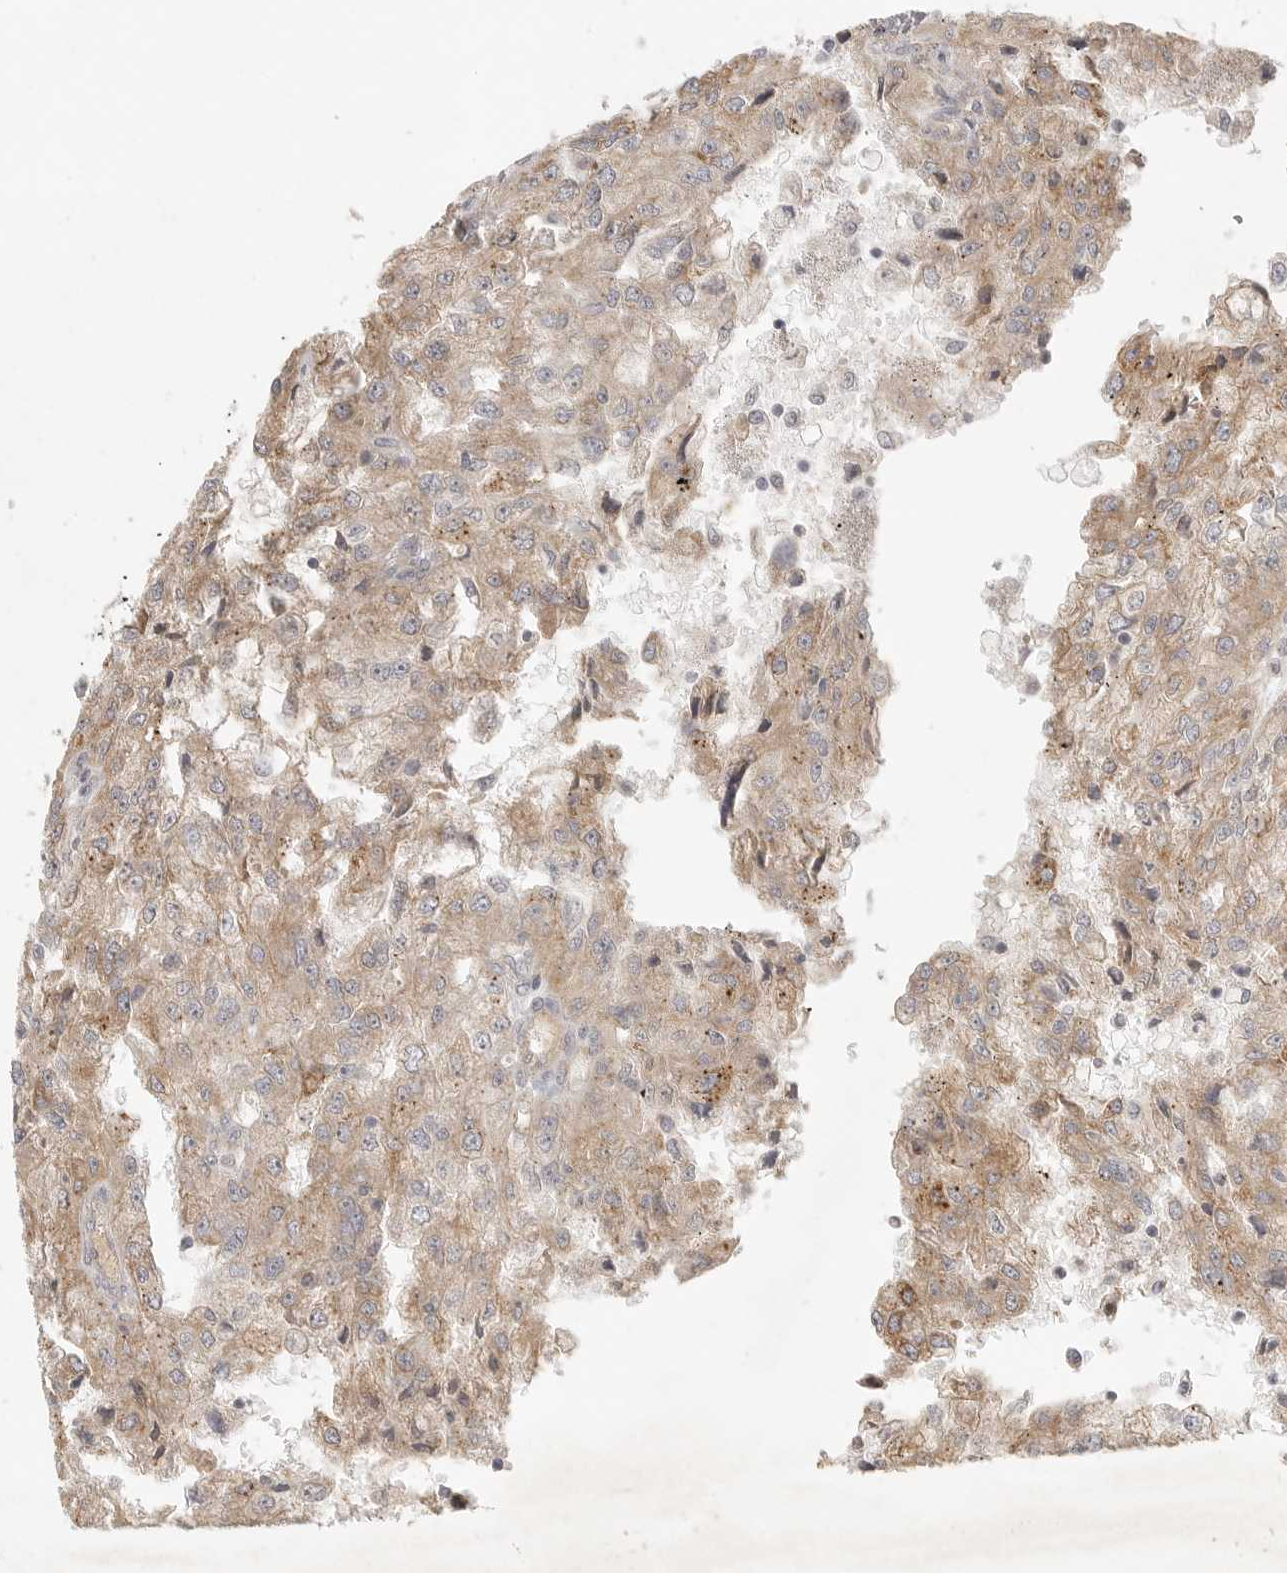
{"staining": {"intensity": "moderate", "quantity": ">75%", "location": "cytoplasmic/membranous"}, "tissue": "renal cancer", "cell_type": "Tumor cells", "image_type": "cancer", "snomed": [{"axis": "morphology", "description": "Adenocarcinoma, NOS"}, {"axis": "topography", "description": "Kidney"}], "caption": "Moderate cytoplasmic/membranous expression is appreciated in approximately >75% of tumor cells in renal cancer. (Brightfield microscopy of DAB IHC at high magnification).", "gene": "SLC25A36", "patient": {"sex": "female", "age": 54}}